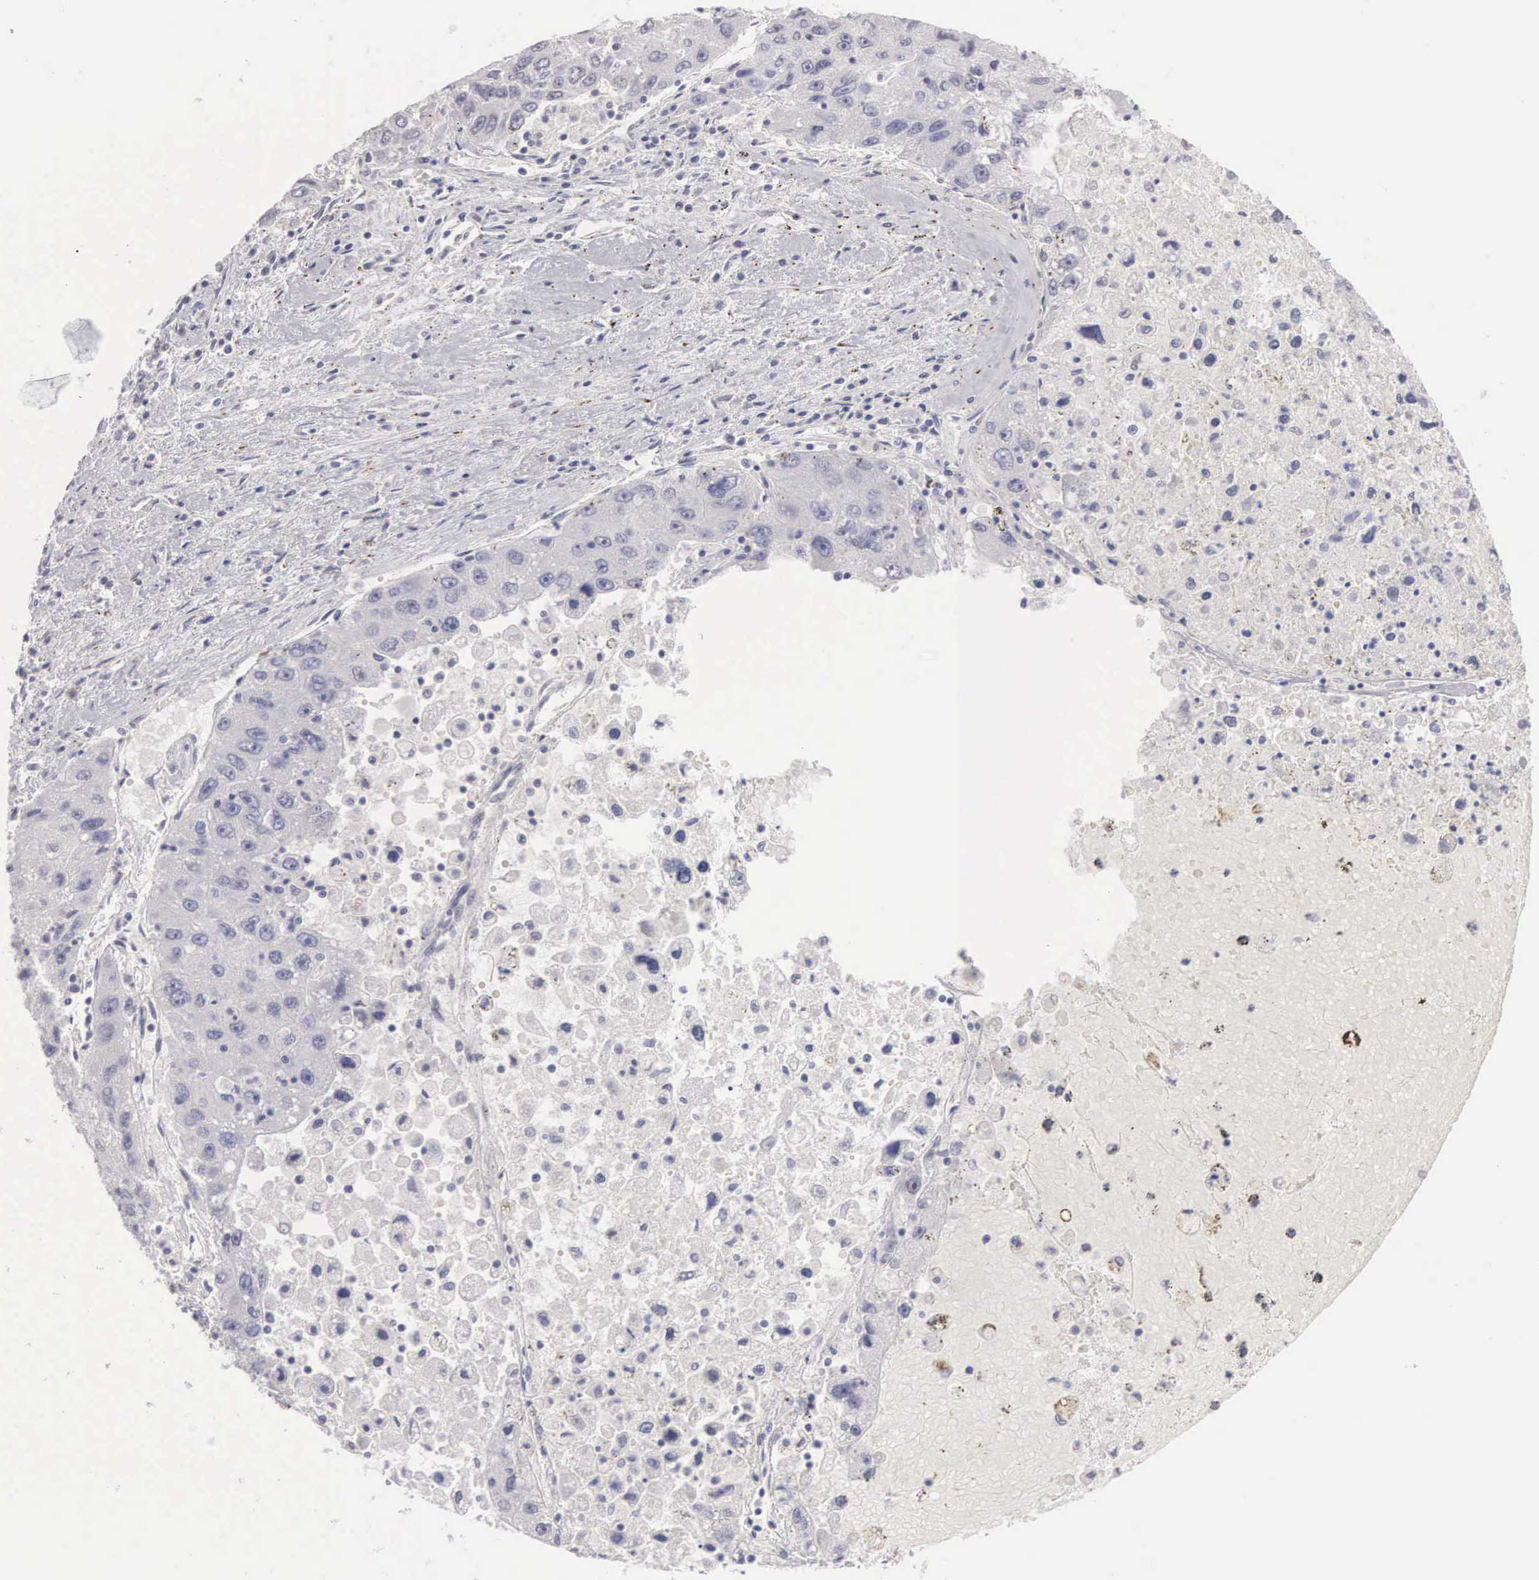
{"staining": {"intensity": "negative", "quantity": "none", "location": "none"}, "tissue": "liver cancer", "cell_type": "Tumor cells", "image_type": "cancer", "snomed": [{"axis": "morphology", "description": "Carcinoma, Hepatocellular, NOS"}, {"axis": "topography", "description": "Liver"}], "caption": "DAB immunohistochemical staining of human hepatocellular carcinoma (liver) reveals no significant positivity in tumor cells.", "gene": "UBA1", "patient": {"sex": "male", "age": 49}}